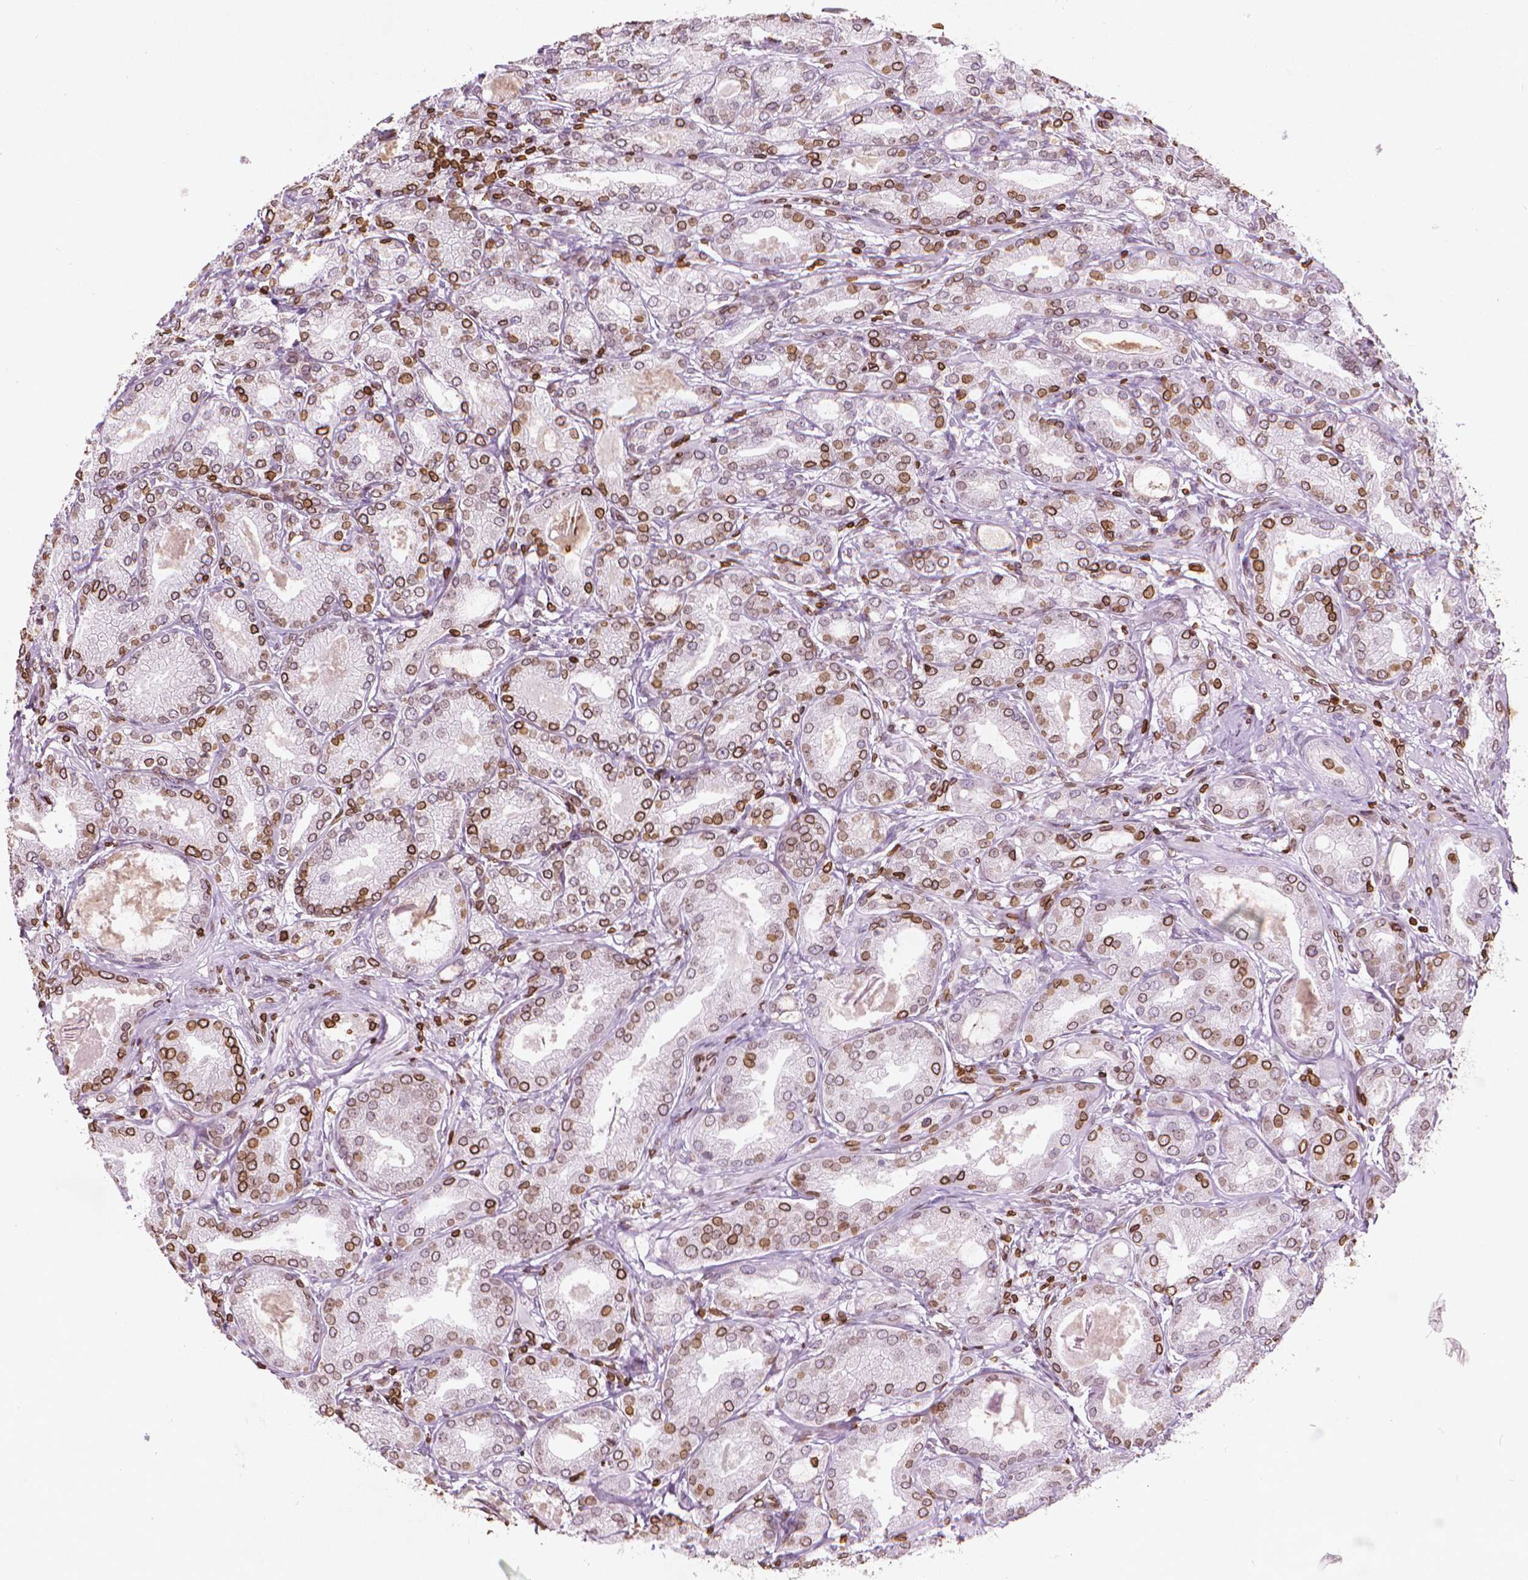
{"staining": {"intensity": "moderate", "quantity": ">75%", "location": "cytoplasmic/membranous,nuclear"}, "tissue": "prostate cancer", "cell_type": "Tumor cells", "image_type": "cancer", "snomed": [{"axis": "morphology", "description": "Adenocarcinoma, NOS"}, {"axis": "topography", "description": "Prostate and seminal vesicle, NOS"}, {"axis": "topography", "description": "Prostate"}], "caption": "A histopathology image of prostate adenocarcinoma stained for a protein exhibits moderate cytoplasmic/membranous and nuclear brown staining in tumor cells. (Brightfield microscopy of DAB IHC at high magnification).", "gene": "LMNB1", "patient": {"sex": "male", "age": 77}}